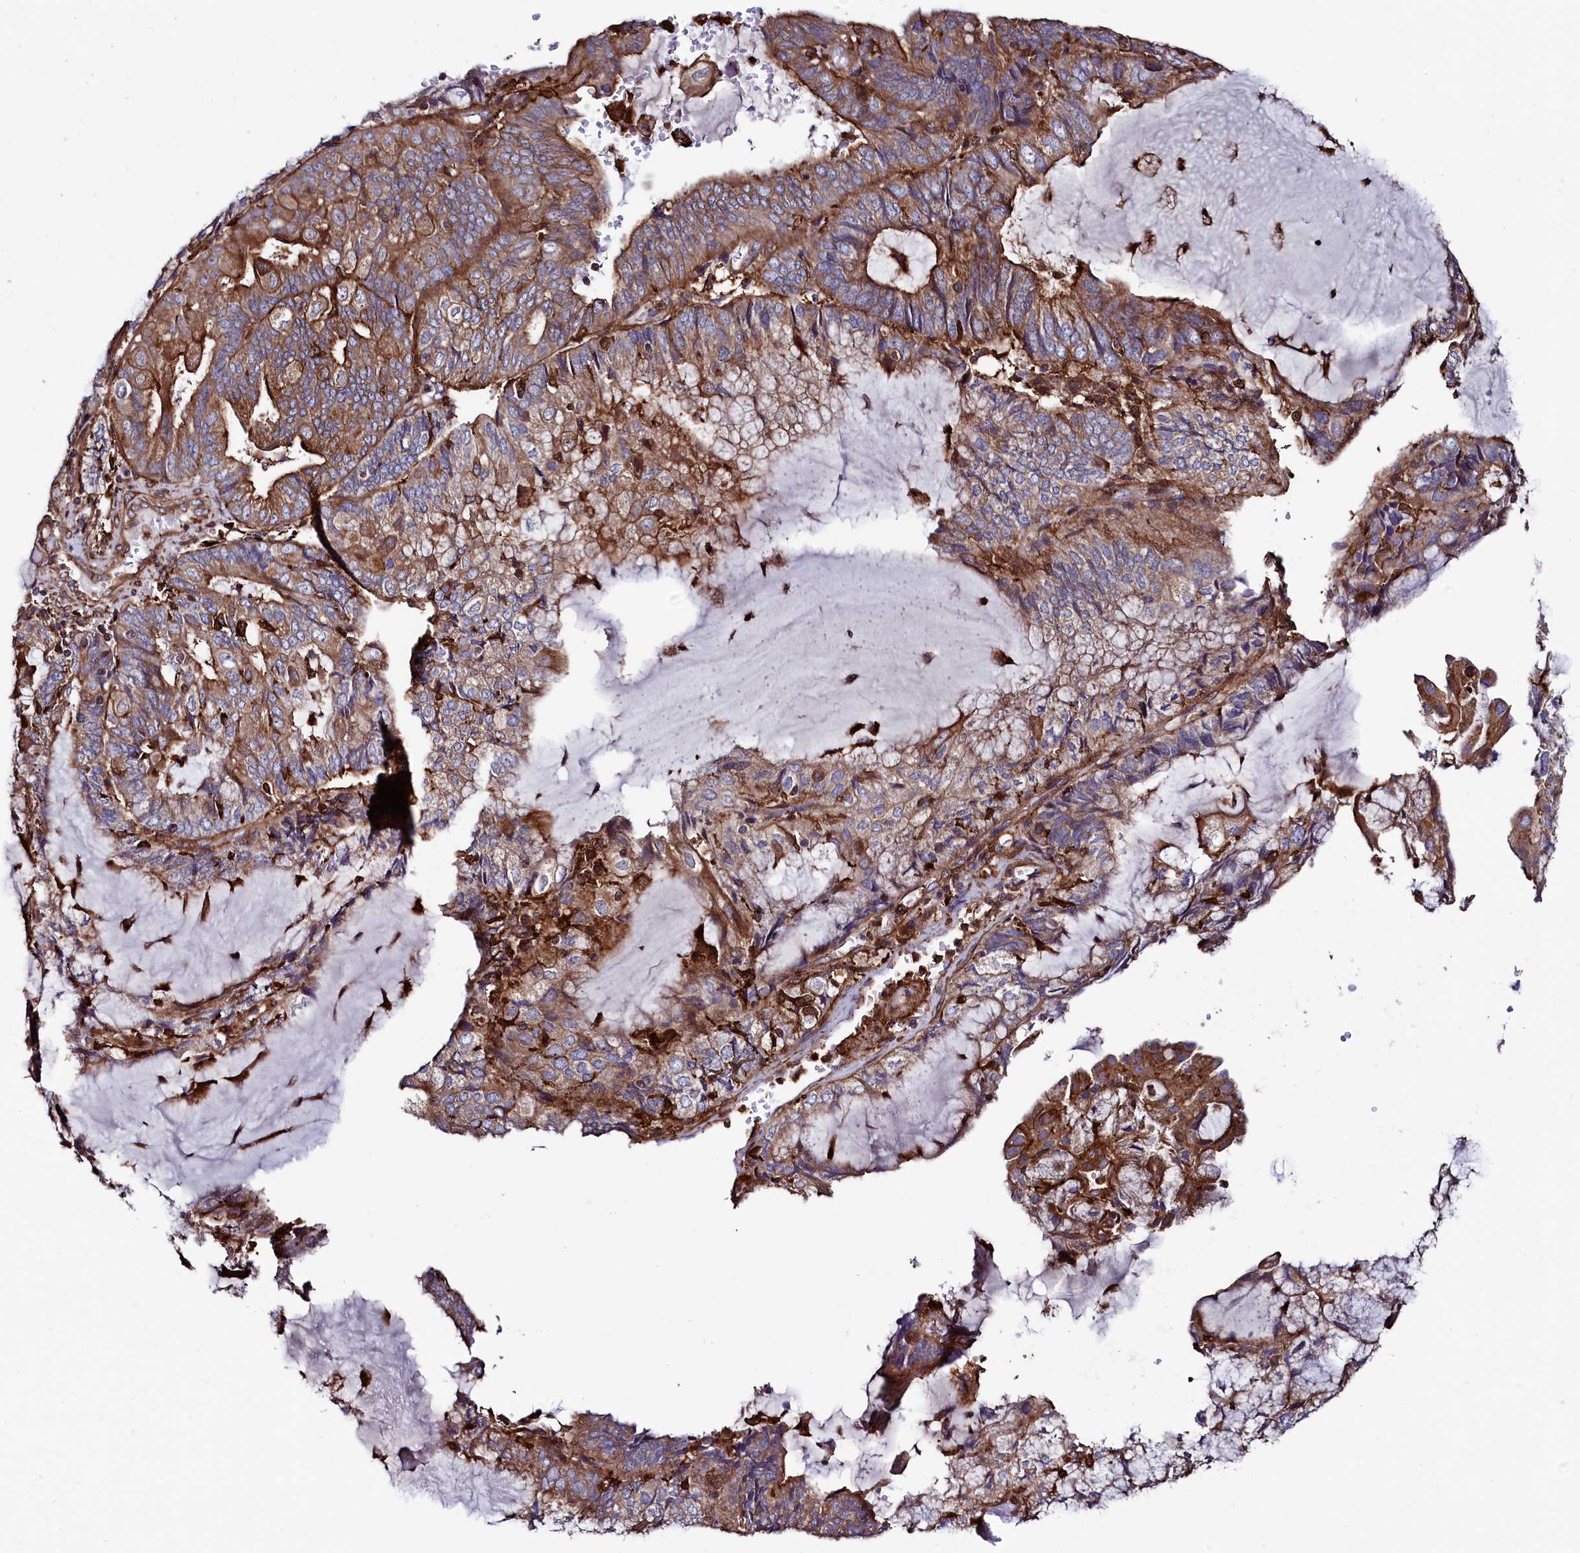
{"staining": {"intensity": "moderate", "quantity": ">75%", "location": "cytoplasmic/membranous"}, "tissue": "endometrial cancer", "cell_type": "Tumor cells", "image_type": "cancer", "snomed": [{"axis": "morphology", "description": "Adenocarcinoma, NOS"}, {"axis": "topography", "description": "Endometrium"}], "caption": "Adenocarcinoma (endometrial) stained with a brown dye displays moderate cytoplasmic/membranous positive staining in about >75% of tumor cells.", "gene": "STAMBPL1", "patient": {"sex": "female", "age": 81}}